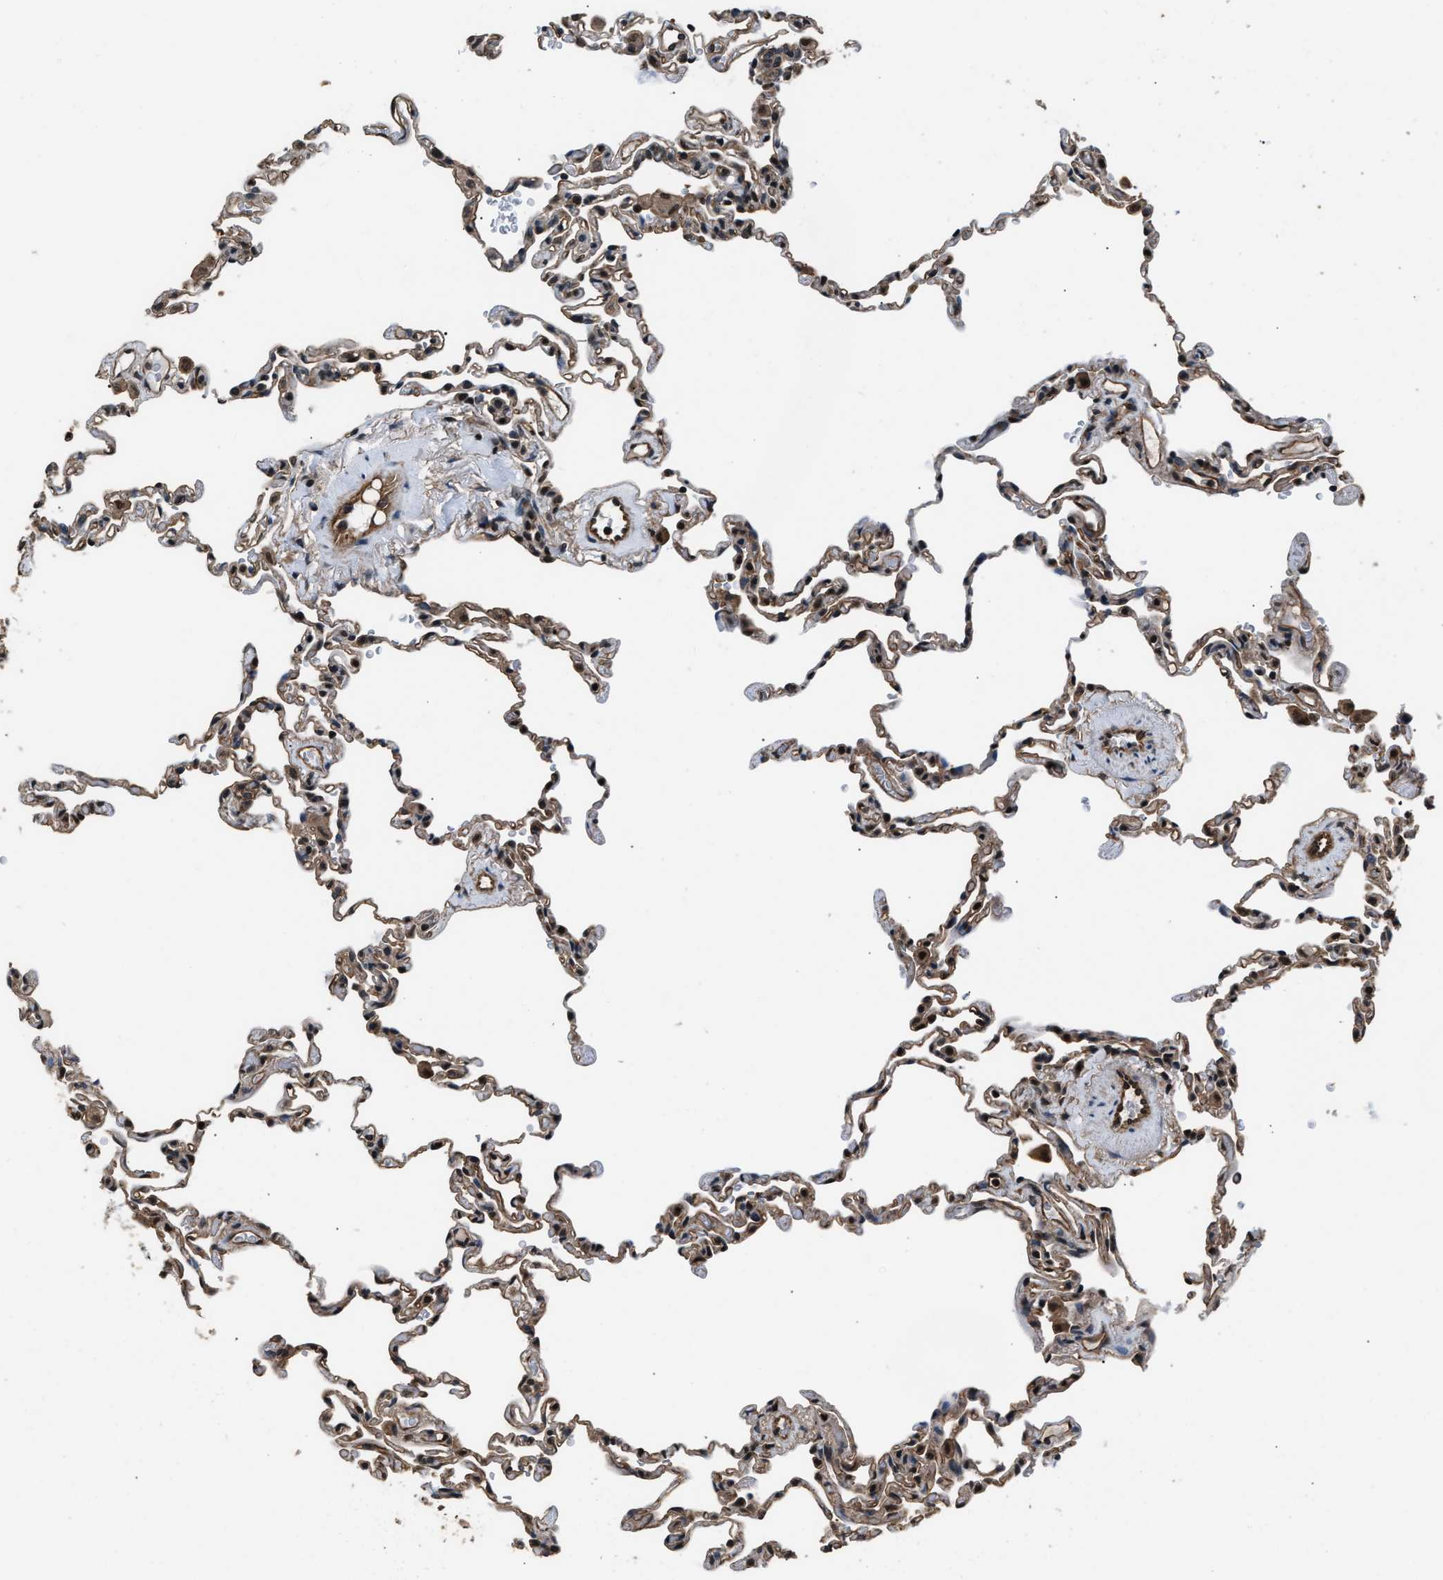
{"staining": {"intensity": "weak", "quantity": "<25%", "location": "cytoplasmic/membranous"}, "tissue": "lung", "cell_type": "Alveolar cells", "image_type": "normal", "snomed": [{"axis": "morphology", "description": "Normal tissue, NOS"}, {"axis": "topography", "description": "Lung"}], "caption": "Histopathology image shows no significant protein positivity in alveolar cells of benign lung.", "gene": "DFFA", "patient": {"sex": "male", "age": 59}}